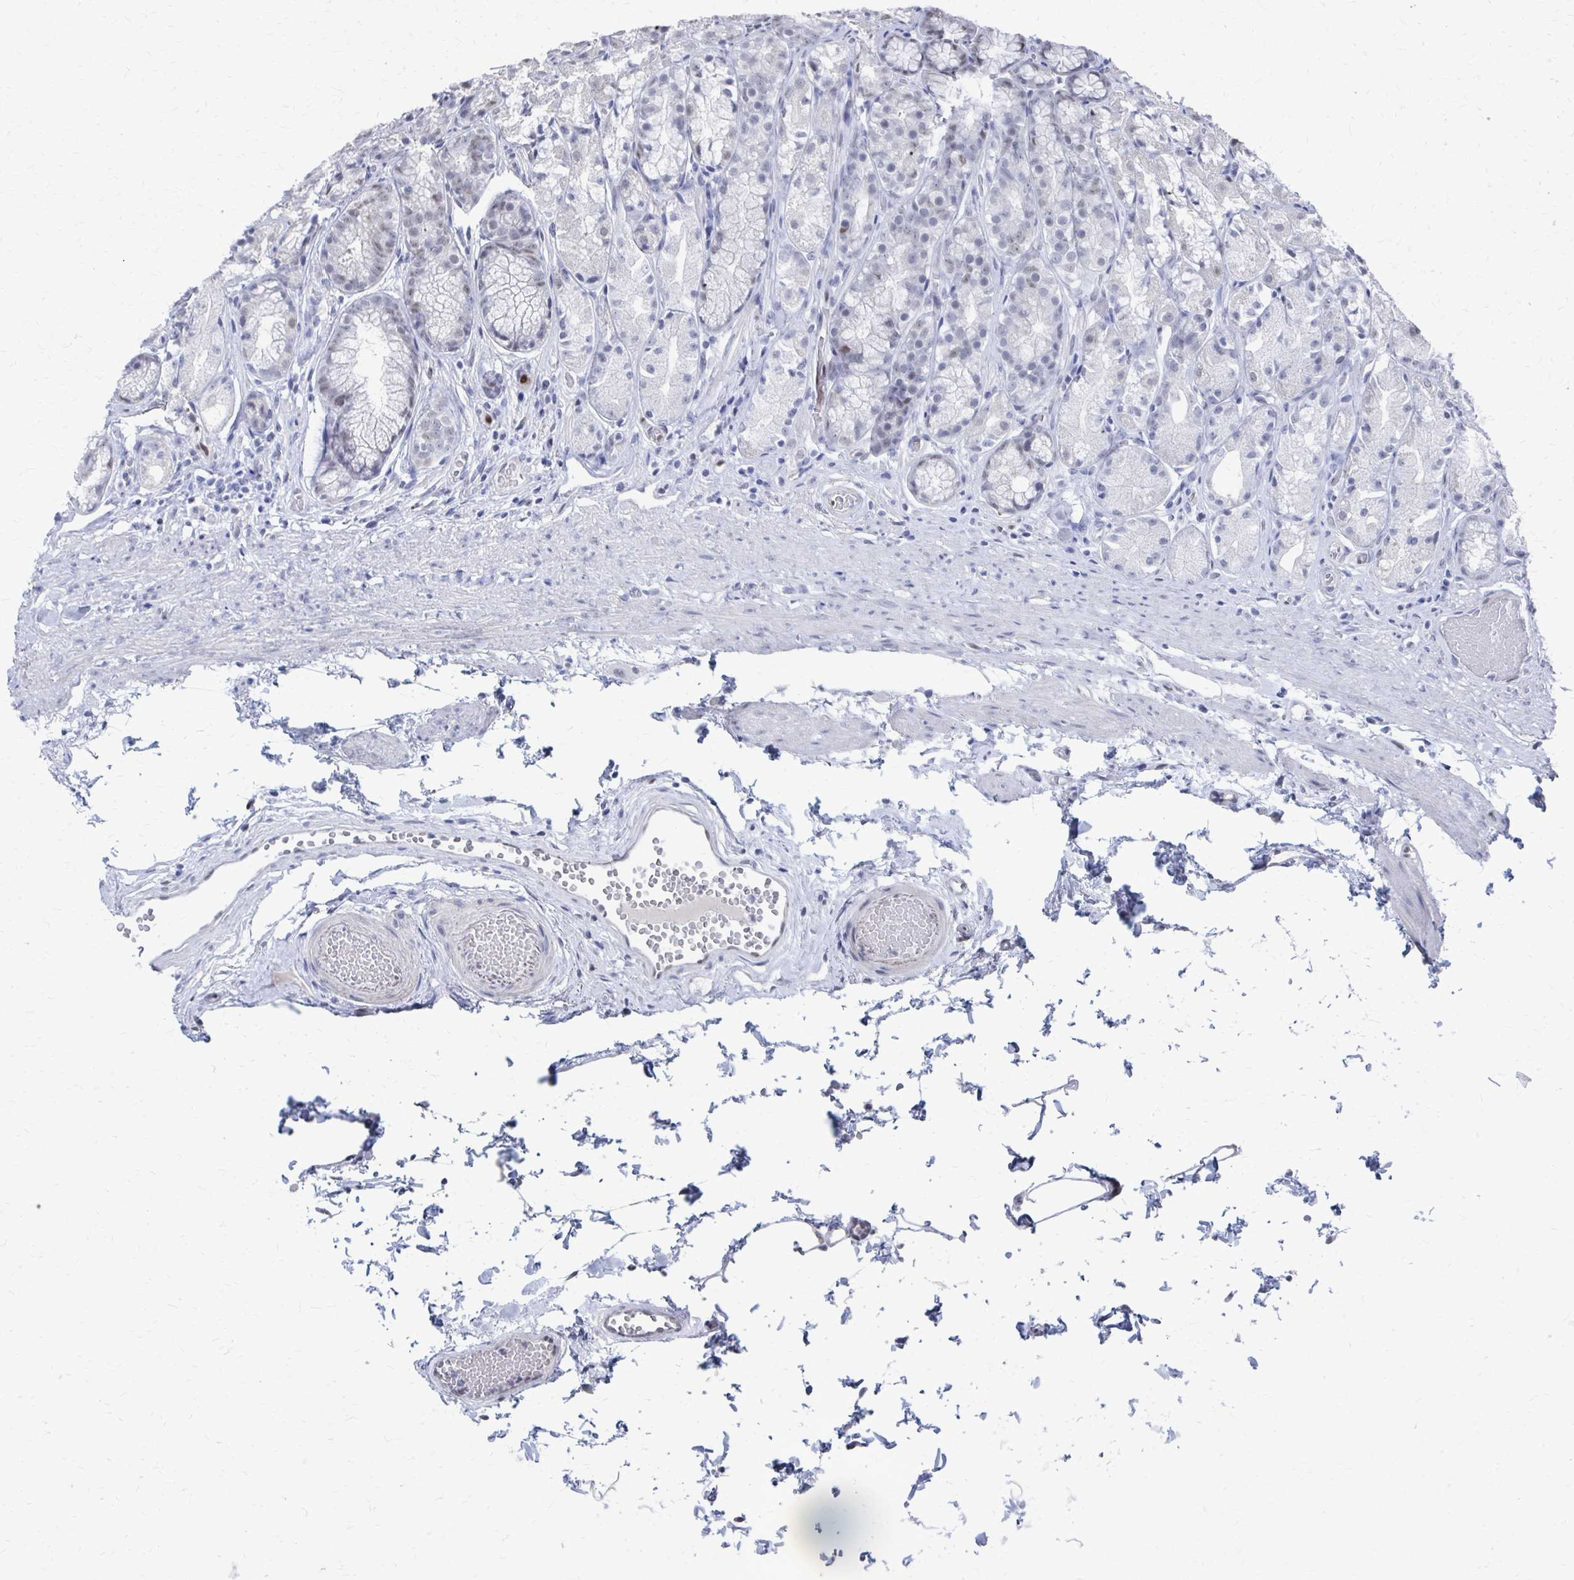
{"staining": {"intensity": "weak", "quantity": "<25%", "location": "nuclear"}, "tissue": "stomach", "cell_type": "Glandular cells", "image_type": "normal", "snomed": [{"axis": "morphology", "description": "Normal tissue, NOS"}, {"axis": "topography", "description": "Stomach"}], "caption": "This is a photomicrograph of immunohistochemistry staining of benign stomach, which shows no expression in glandular cells. The staining is performed using DAB (3,3'-diaminobenzidine) brown chromogen with nuclei counter-stained in using hematoxylin.", "gene": "CDIN1", "patient": {"sex": "male", "age": 70}}